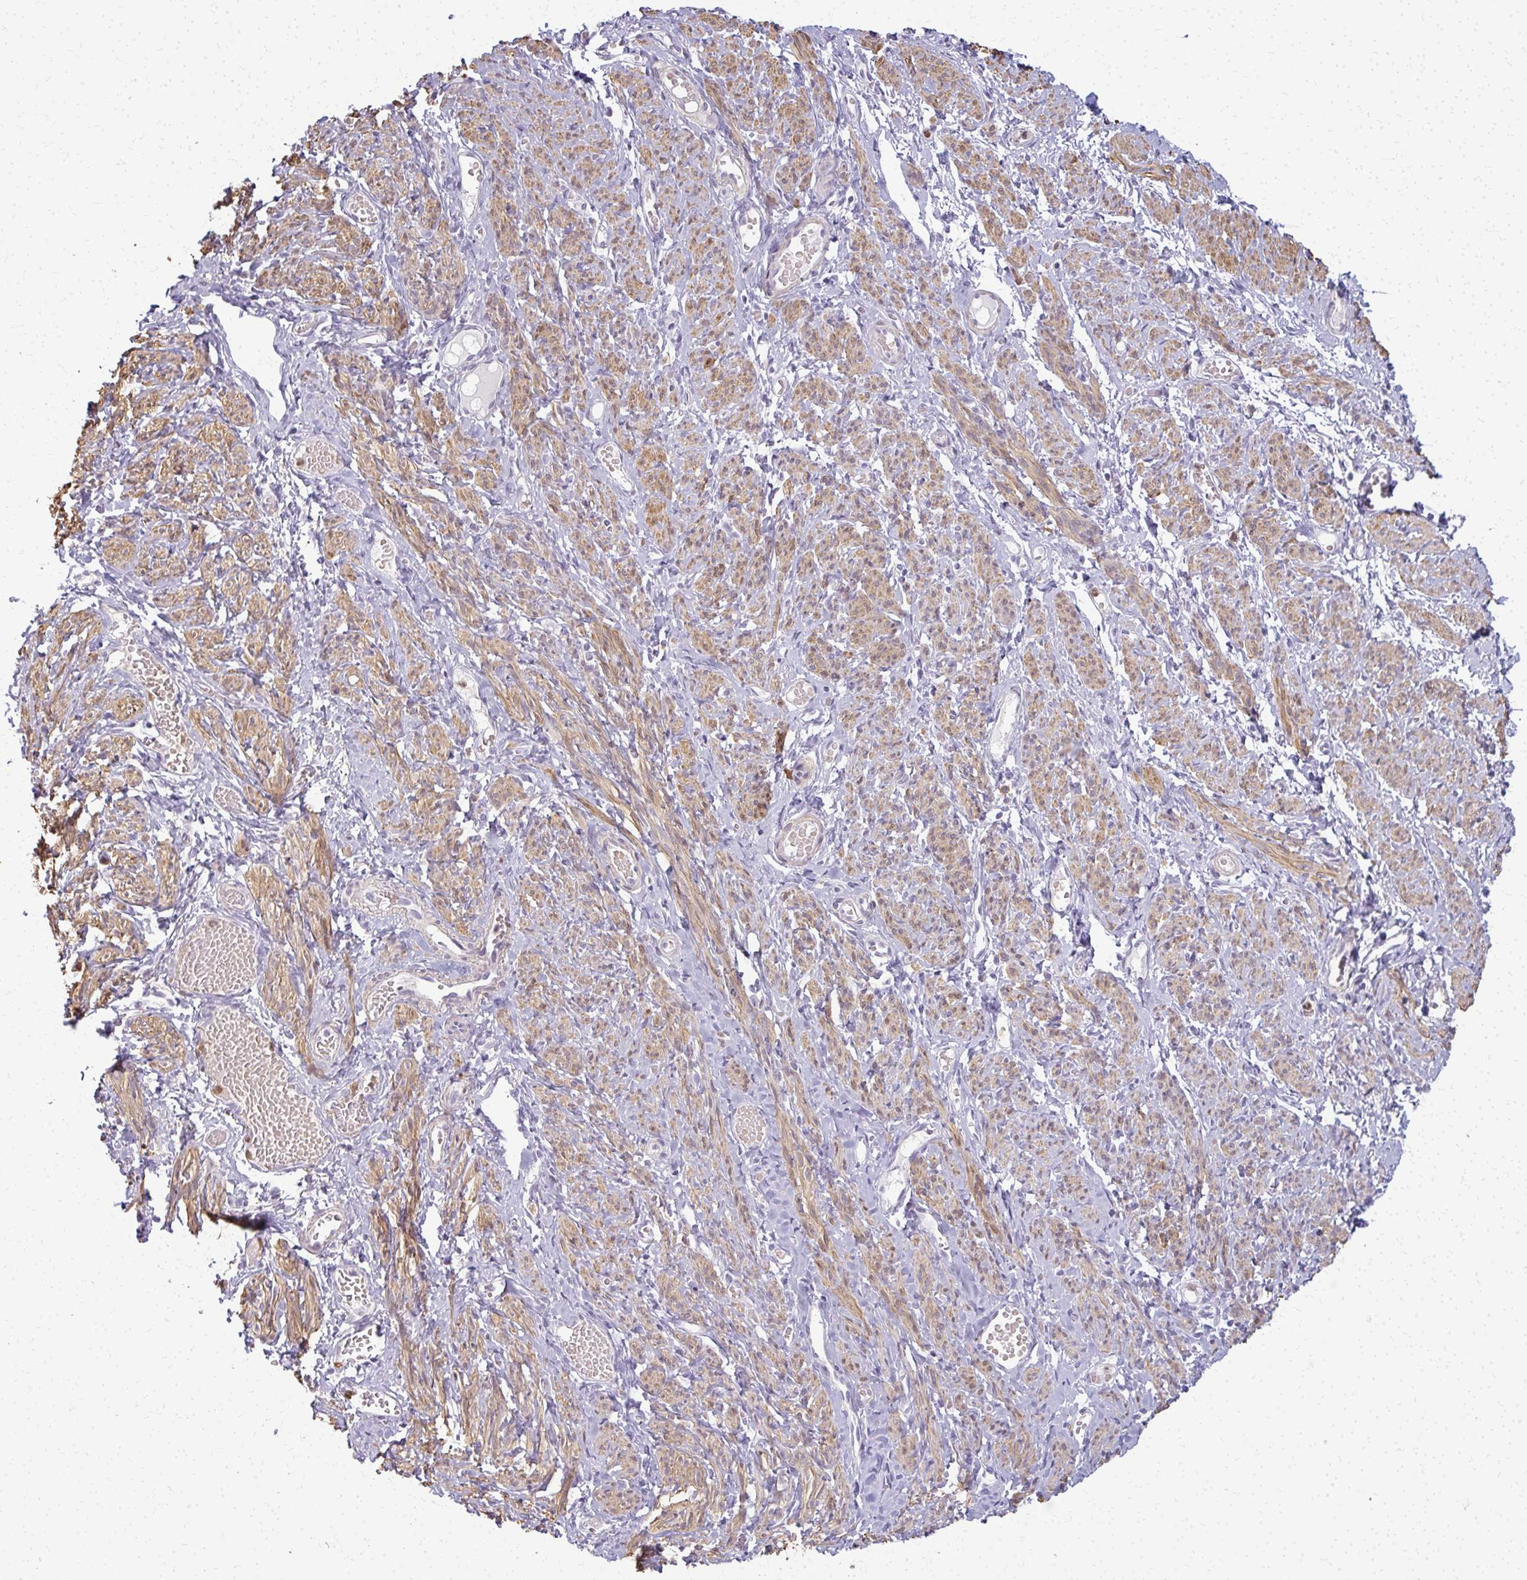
{"staining": {"intensity": "moderate", "quantity": ">75%", "location": "cytoplasmic/membranous"}, "tissue": "smooth muscle", "cell_type": "Smooth muscle cells", "image_type": "normal", "snomed": [{"axis": "morphology", "description": "Normal tissue, NOS"}, {"axis": "topography", "description": "Smooth muscle"}], "caption": "Moderate cytoplasmic/membranous protein positivity is present in approximately >75% of smooth muscle cells in smooth muscle. The protein is shown in brown color, while the nuclei are stained blue.", "gene": "CA3", "patient": {"sex": "female", "age": 65}}